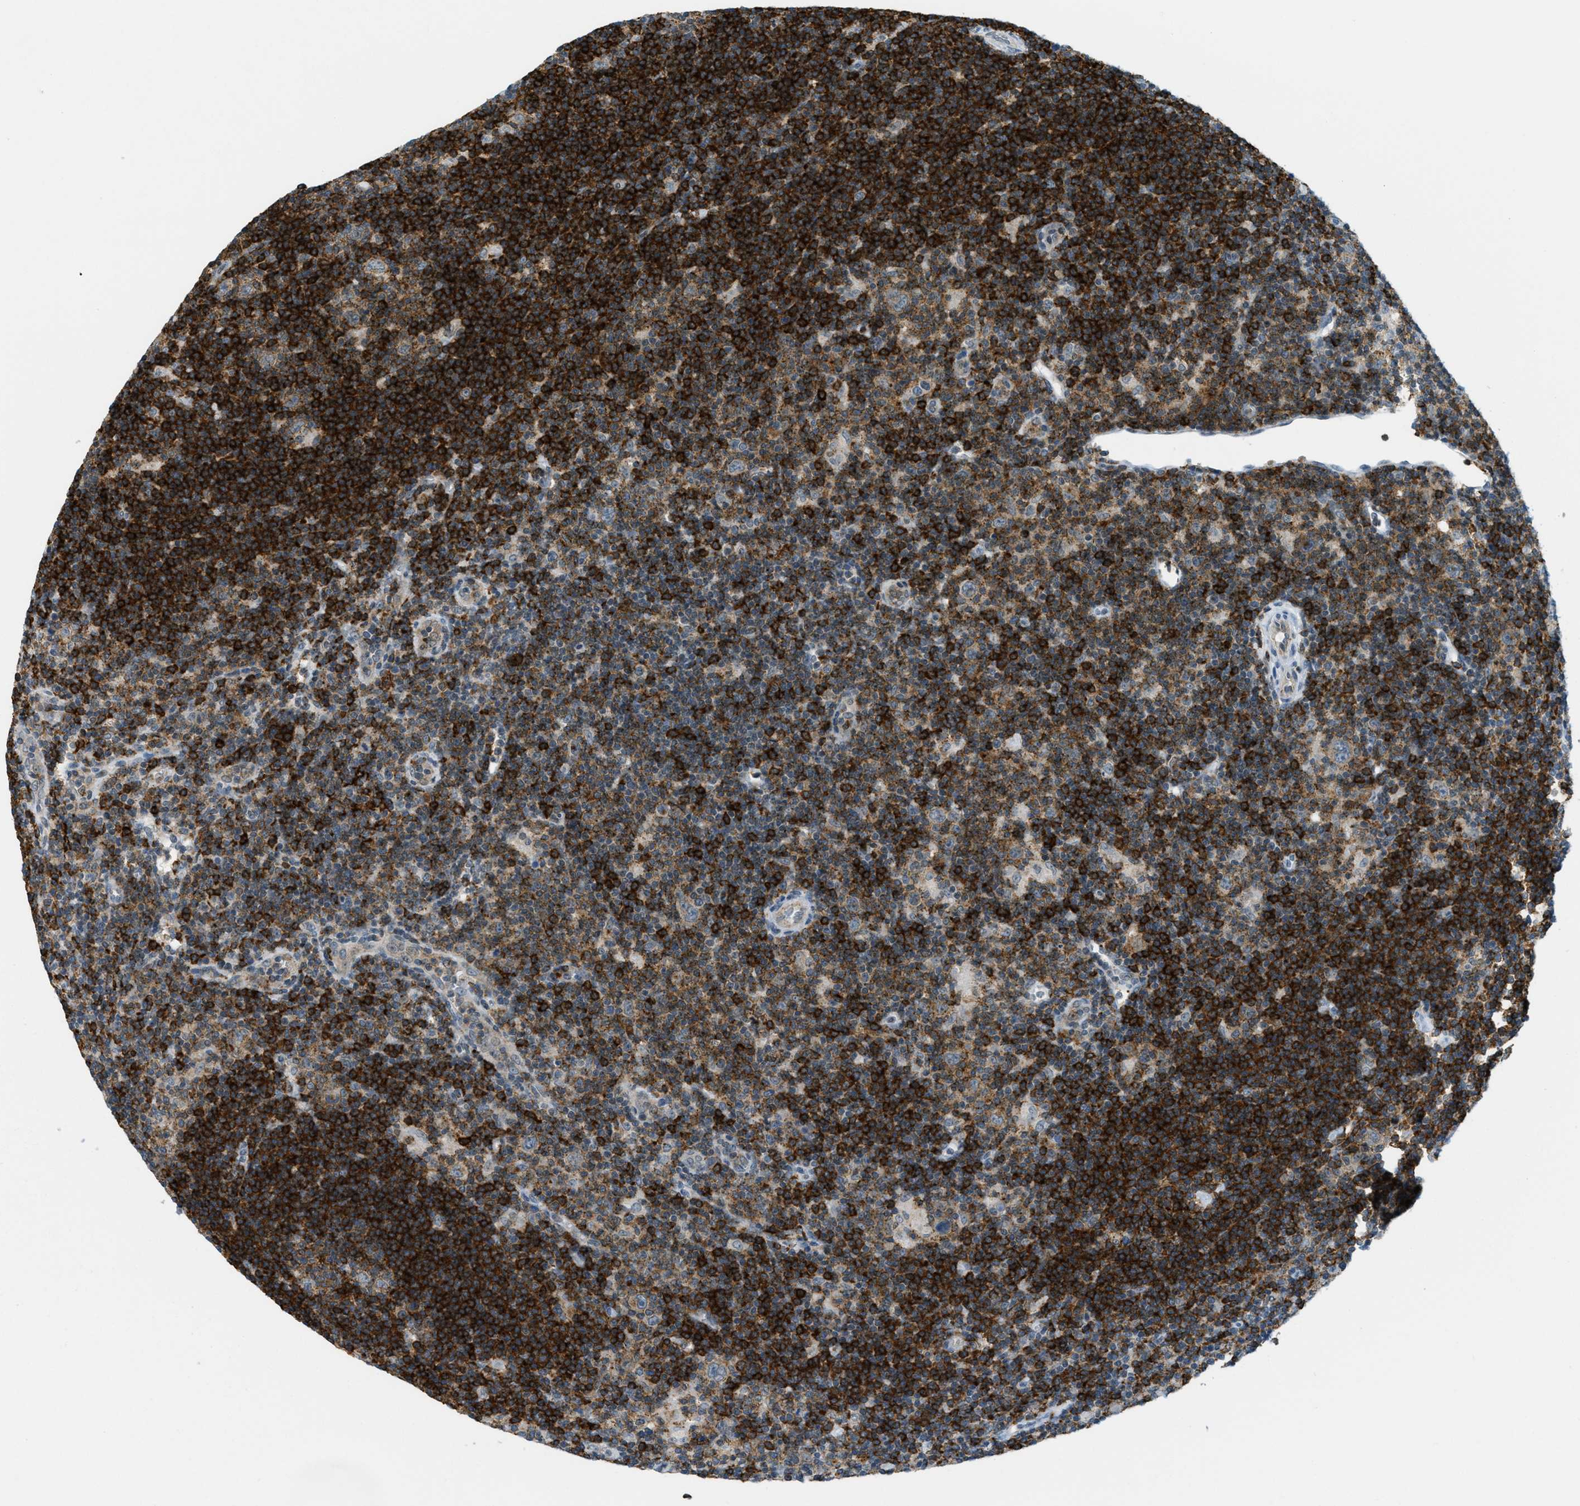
{"staining": {"intensity": "weak", "quantity": ">75%", "location": "cytoplasmic/membranous"}, "tissue": "lymphoma", "cell_type": "Tumor cells", "image_type": "cancer", "snomed": [{"axis": "morphology", "description": "Hodgkin's disease, NOS"}, {"axis": "topography", "description": "Lymph node"}], "caption": "Immunohistochemistry (IHC) (DAB) staining of human Hodgkin's disease reveals weak cytoplasmic/membranous protein staining in approximately >75% of tumor cells.", "gene": "FYN", "patient": {"sex": "female", "age": 57}}